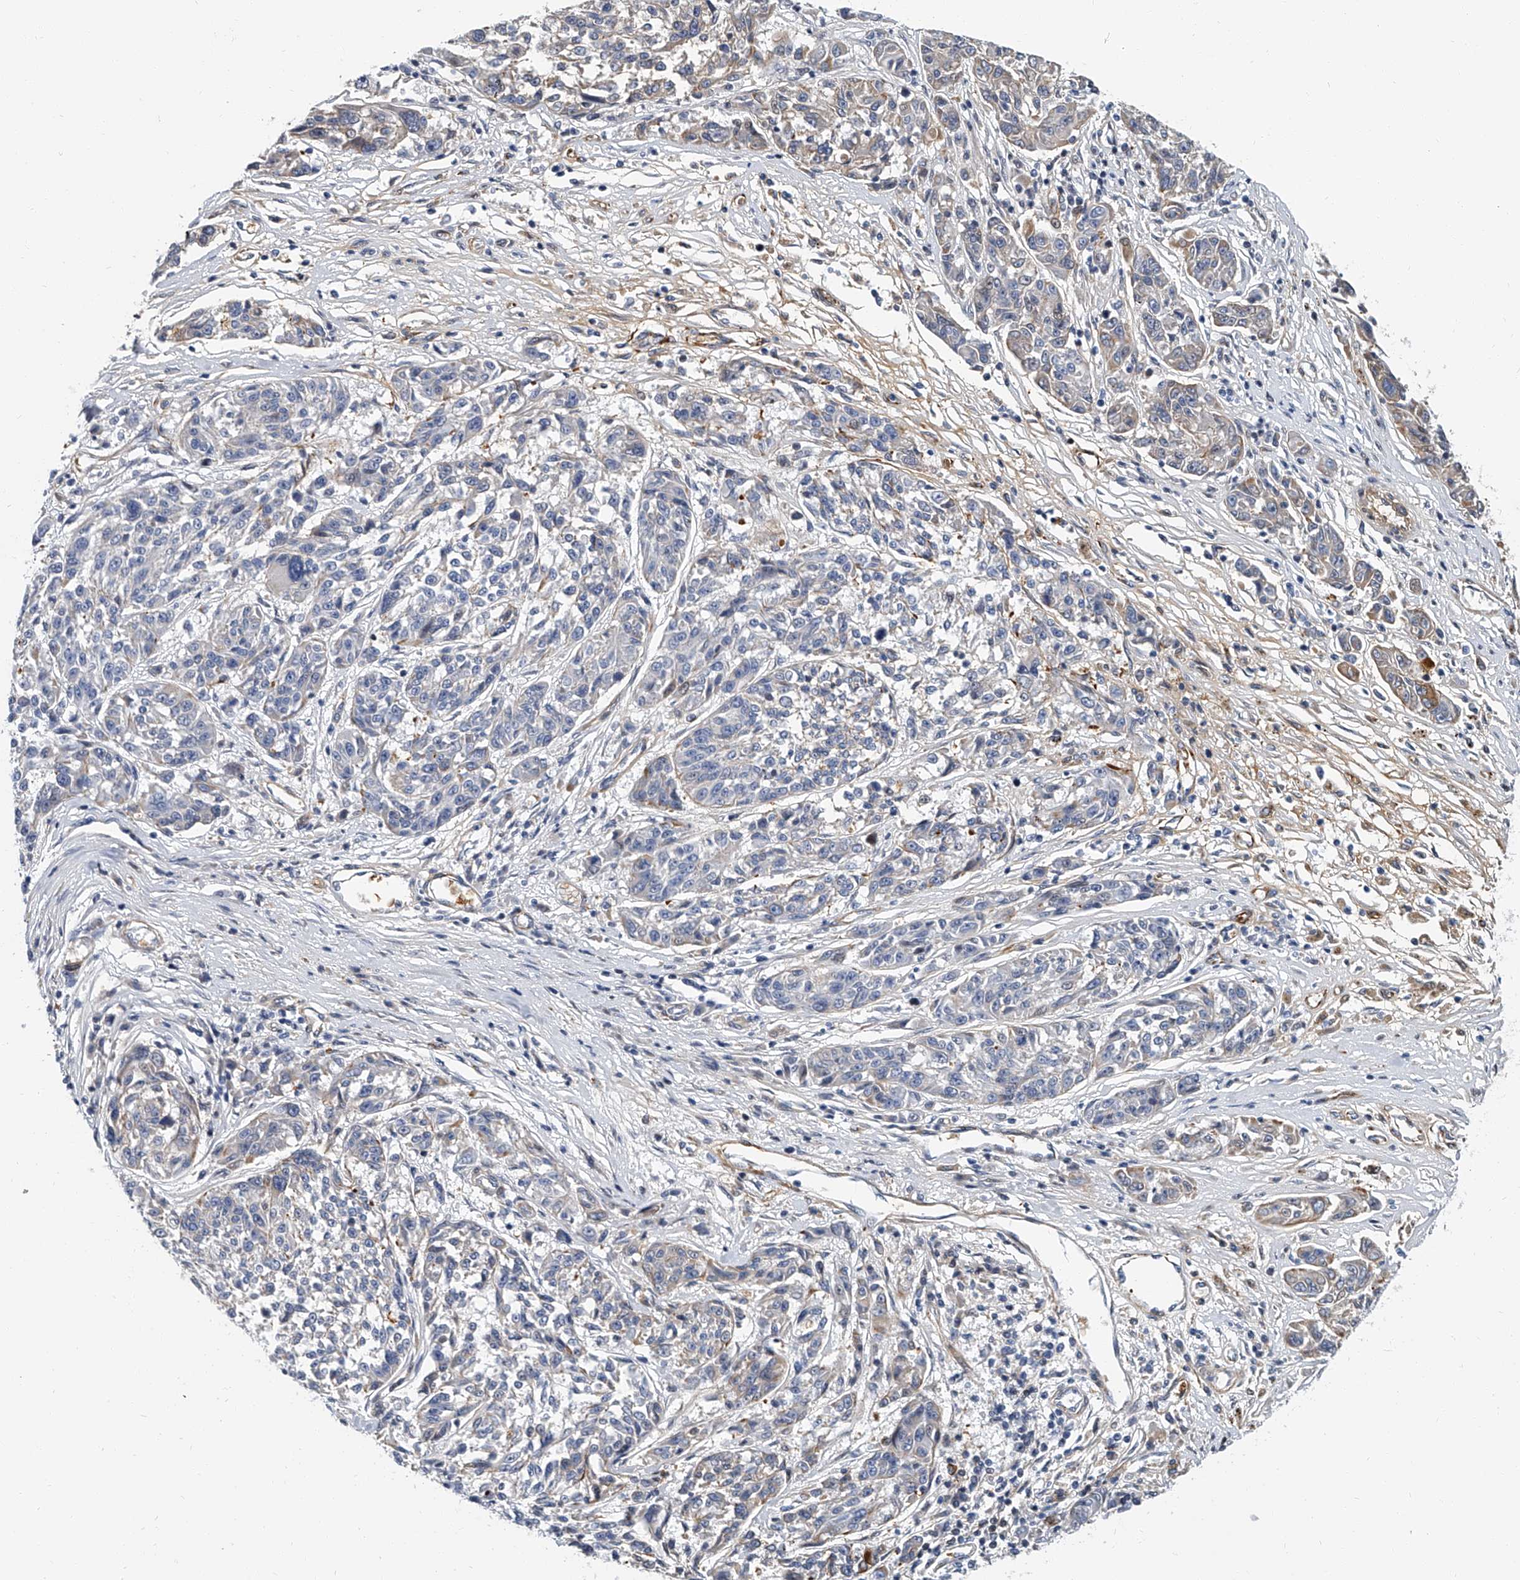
{"staining": {"intensity": "weak", "quantity": "<25%", "location": "cytoplasmic/membranous"}, "tissue": "melanoma", "cell_type": "Tumor cells", "image_type": "cancer", "snomed": [{"axis": "morphology", "description": "Malignant melanoma, NOS"}, {"axis": "topography", "description": "Skin"}], "caption": "High power microscopy micrograph of an IHC micrograph of malignant melanoma, revealing no significant expression in tumor cells. (DAB (3,3'-diaminobenzidine) immunohistochemistry (IHC) visualized using brightfield microscopy, high magnification).", "gene": "KIRREL1", "patient": {"sex": "male", "age": 53}}